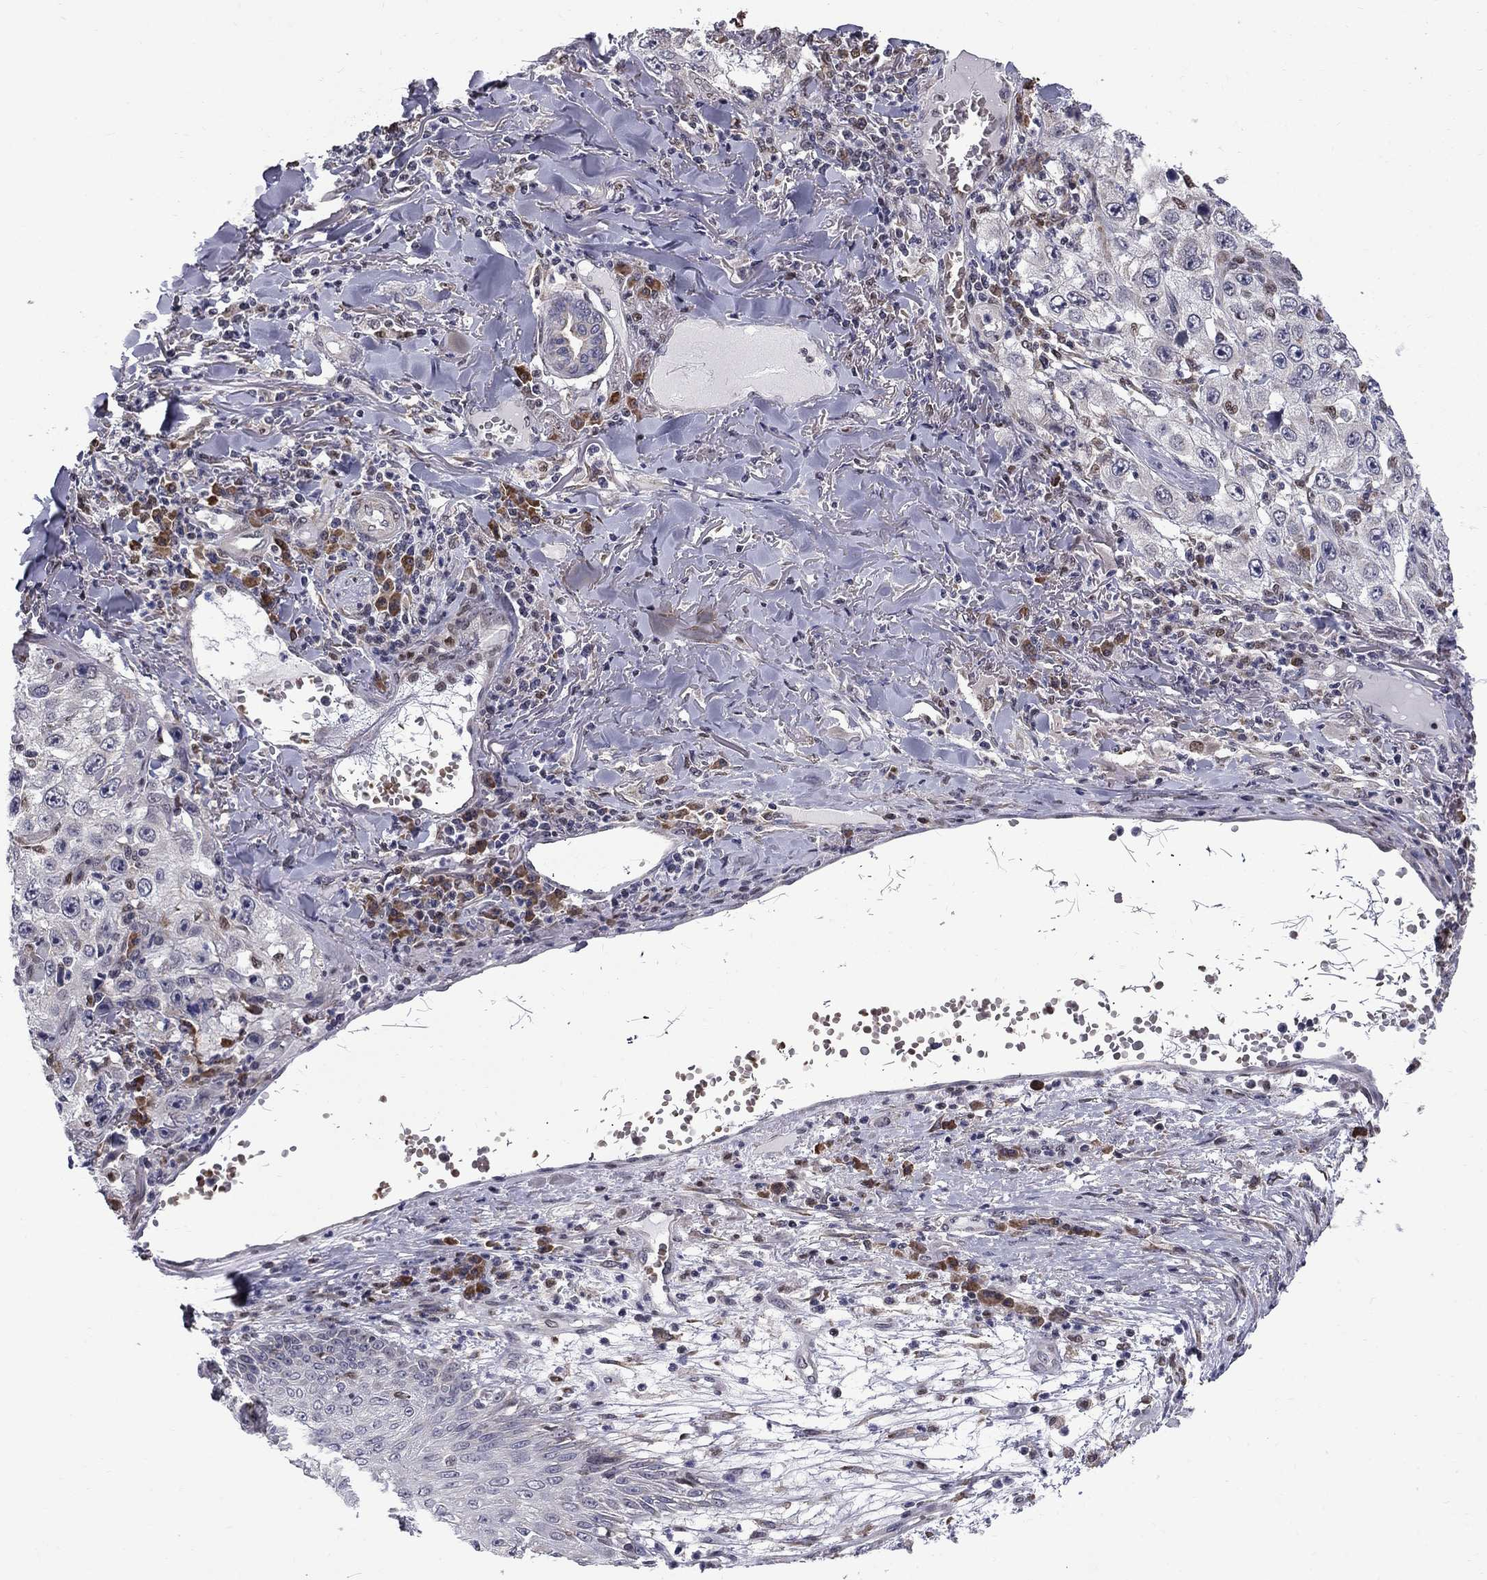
{"staining": {"intensity": "negative", "quantity": "none", "location": "none"}, "tissue": "skin cancer", "cell_type": "Tumor cells", "image_type": "cancer", "snomed": [{"axis": "morphology", "description": "Squamous cell carcinoma, NOS"}, {"axis": "topography", "description": "Skin"}], "caption": "Squamous cell carcinoma (skin) was stained to show a protein in brown. There is no significant expression in tumor cells.", "gene": "HSPB2", "patient": {"sex": "male", "age": 82}}